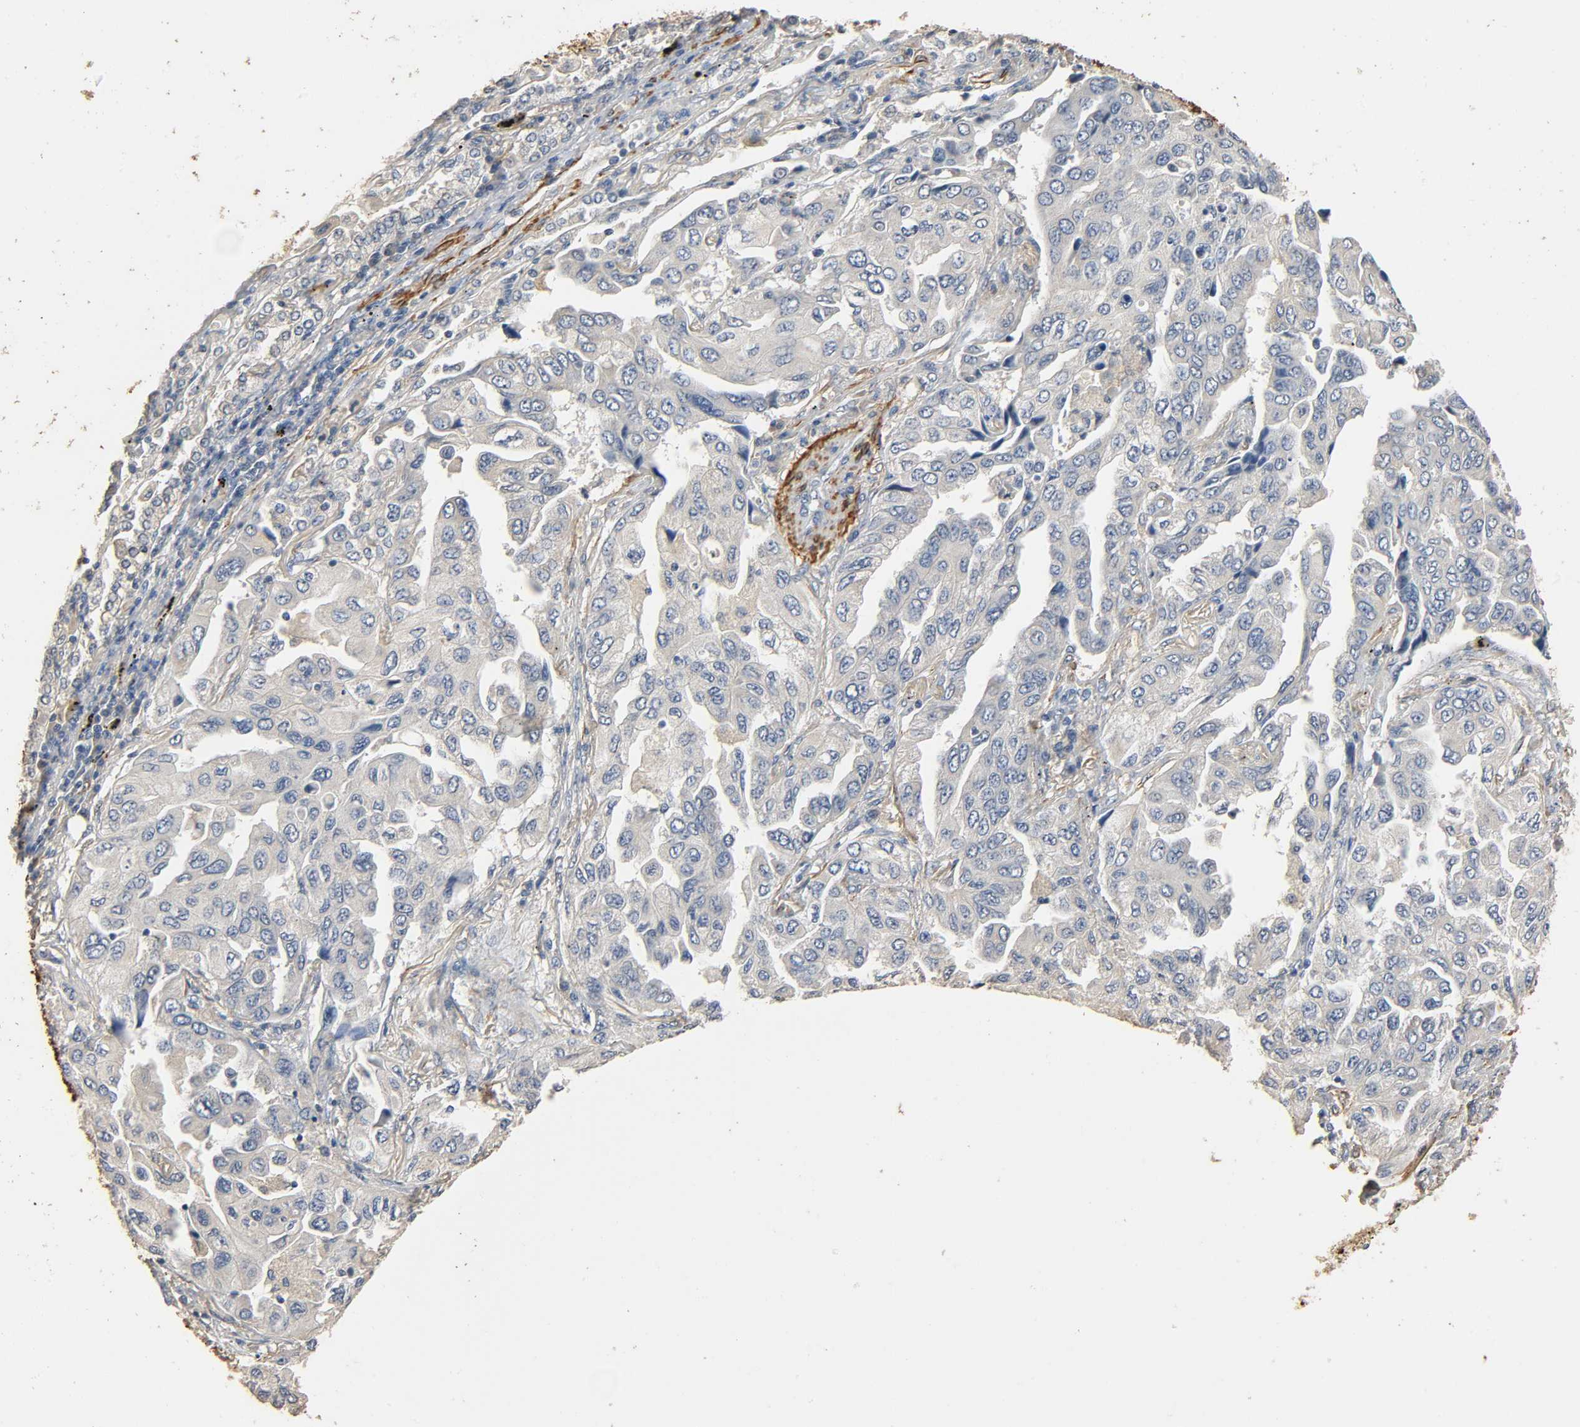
{"staining": {"intensity": "weak", "quantity": ">75%", "location": "cytoplasmic/membranous"}, "tissue": "lung cancer", "cell_type": "Tumor cells", "image_type": "cancer", "snomed": [{"axis": "morphology", "description": "Adenocarcinoma, NOS"}, {"axis": "topography", "description": "Lung"}], "caption": "Lung cancer stained for a protein reveals weak cytoplasmic/membranous positivity in tumor cells.", "gene": "GSTA3", "patient": {"sex": "female", "age": 65}}